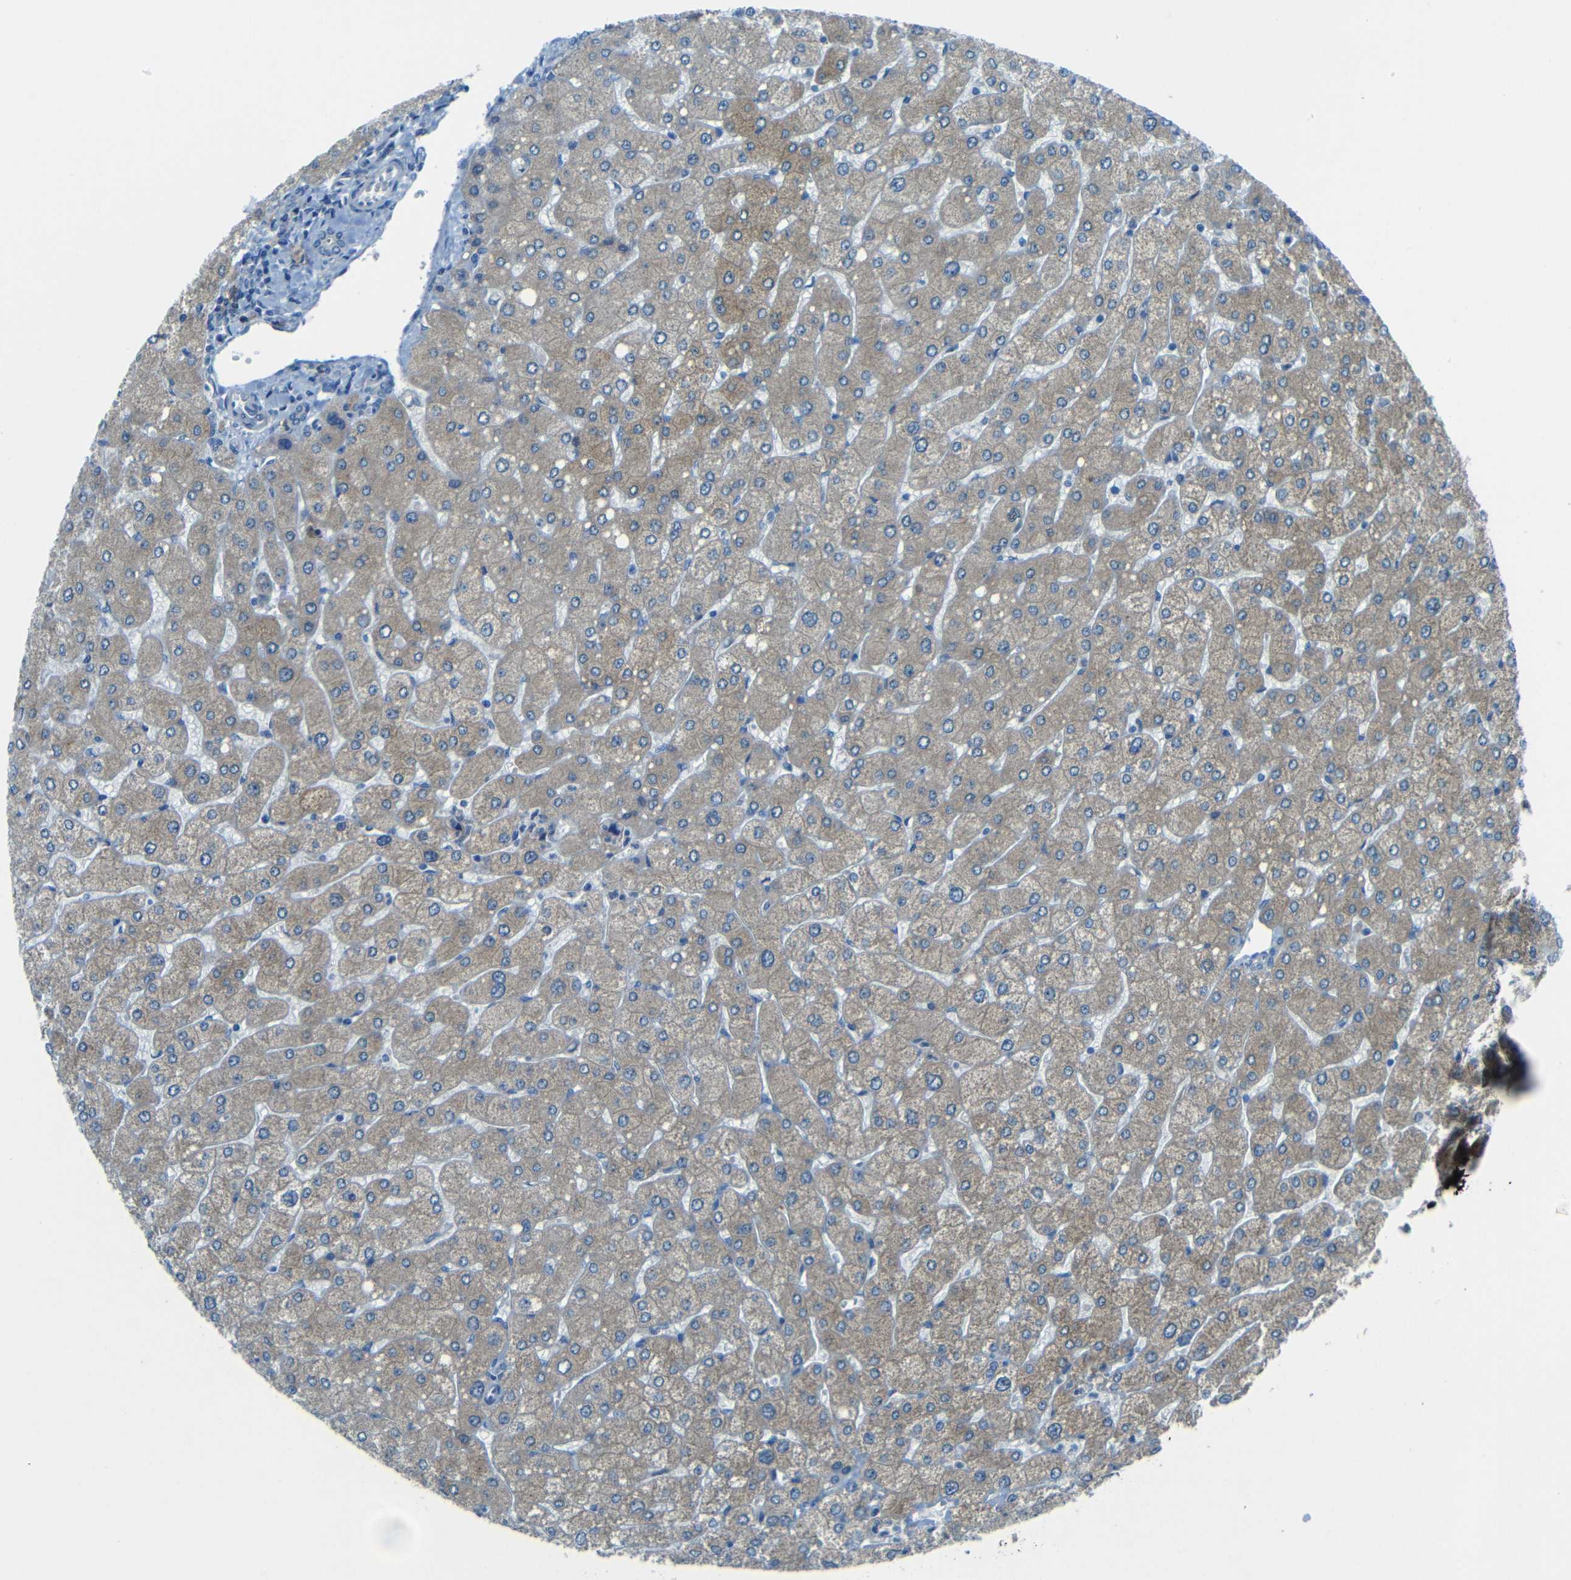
{"staining": {"intensity": "negative", "quantity": "none", "location": "none"}, "tissue": "liver", "cell_type": "Cholangiocytes", "image_type": "normal", "snomed": [{"axis": "morphology", "description": "Normal tissue, NOS"}, {"axis": "topography", "description": "Liver"}], "caption": "This is an immunohistochemistry (IHC) histopathology image of normal human liver. There is no positivity in cholangiocytes.", "gene": "ANKRD22", "patient": {"sex": "male", "age": 55}}